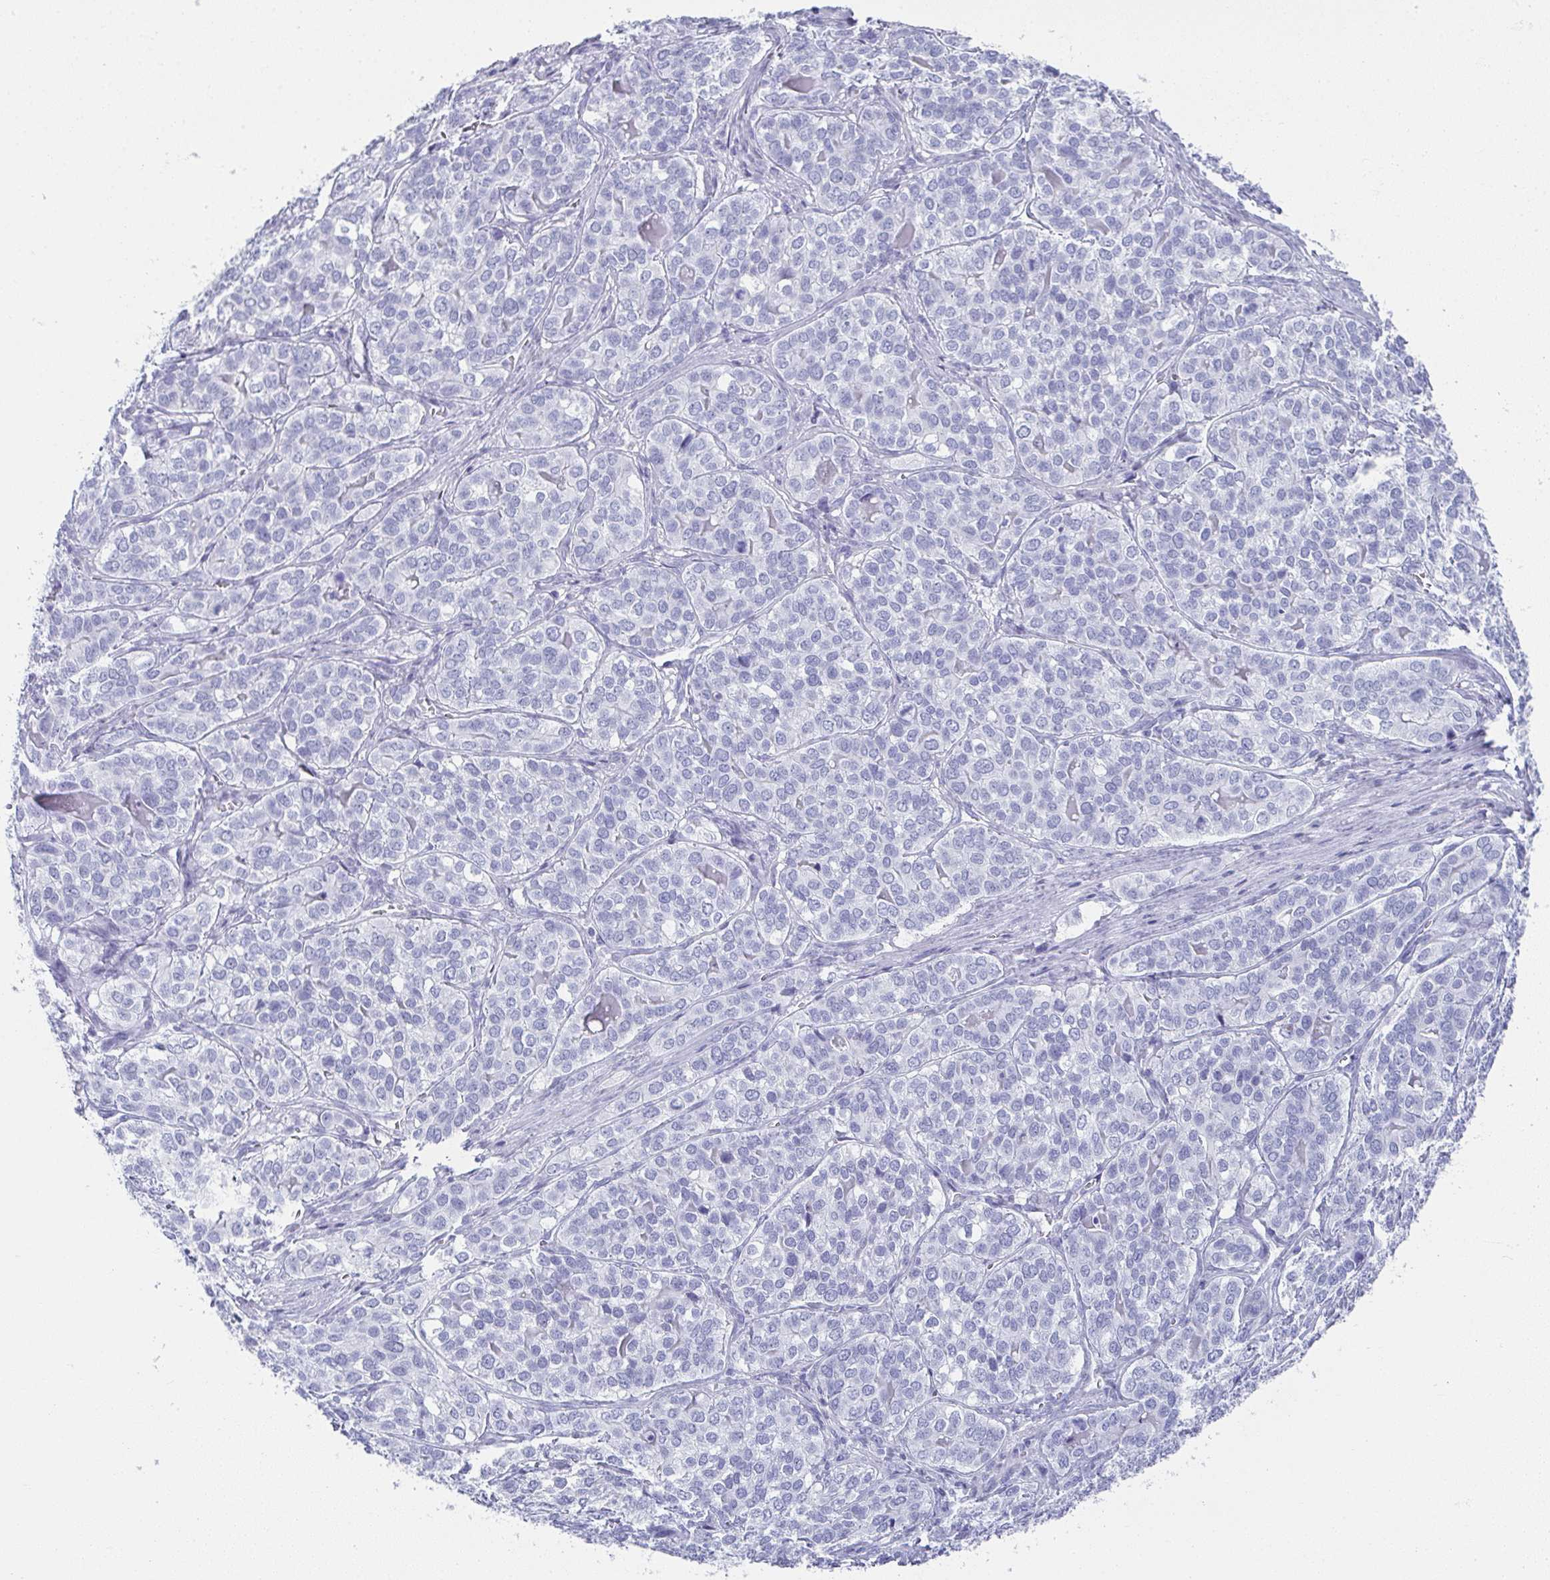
{"staining": {"intensity": "negative", "quantity": "none", "location": "none"}, "tissue": "liver cancer", "cell_type": "Tumor cells", "image_type": "cancer", "snomed": [{"axis": "morphology", "description": "Cholangiocarcinoma"}, {"axis": "topography", "description": "Liver"}], "caption": "Immunohistochemistry micrograph of liver cholangiocarcinoma stained for a protein (brown), which displays no expression in tumor cells.", "gene": "SYCP1", "patient": {"sex": "male", "age": 56}}